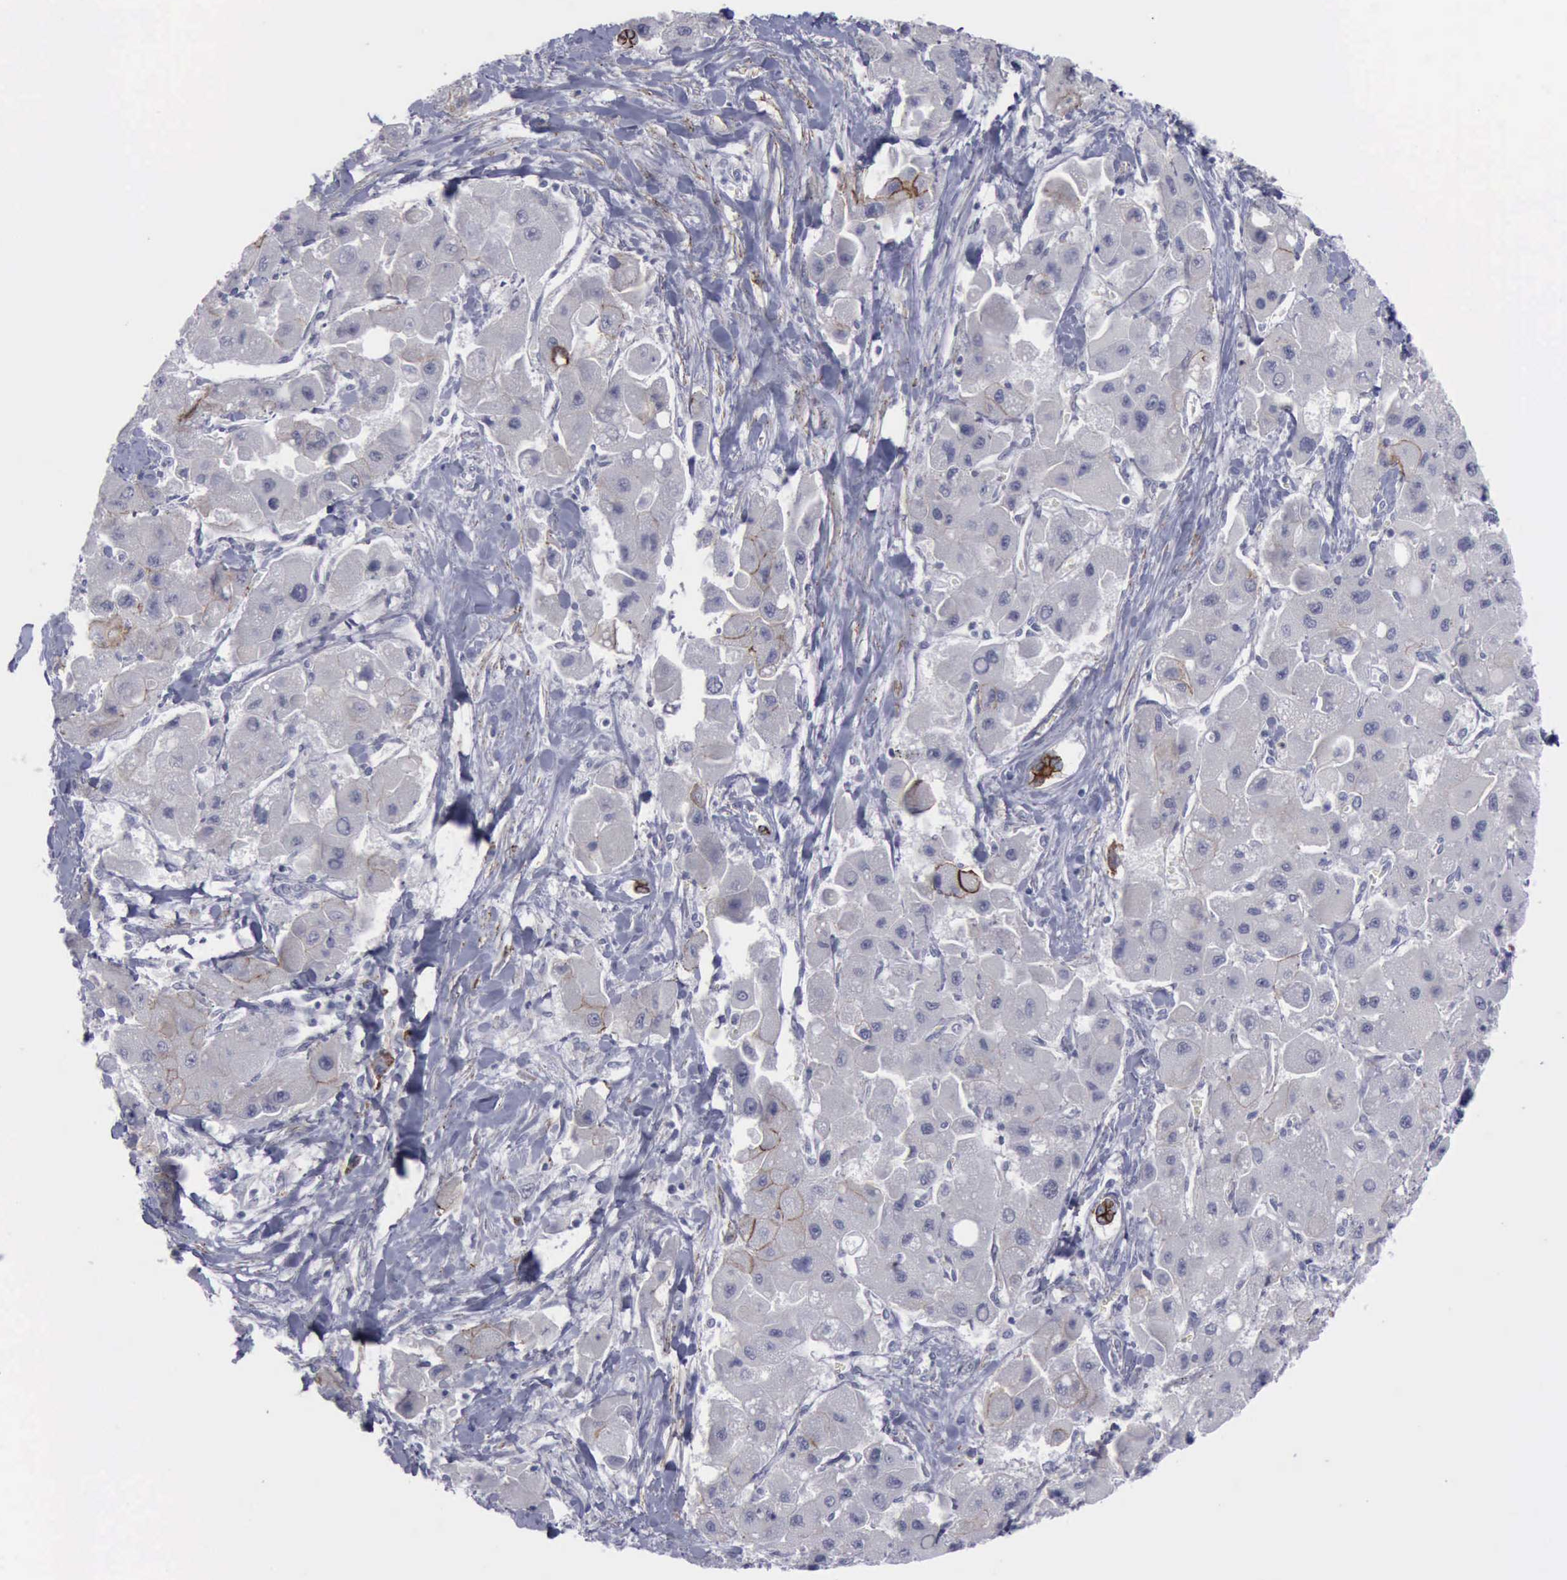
{"staining": {"intensity": "moderate", "quantity": "<25%", "location": "cytoplasmic/membranous"}, "tissue": "liver cancer", "cell_type": "Tumor cells", "image_type": "cancer", "snomed": [{"axis": "morphology", "description": "Carcinoma, Hepatocellular, NOS"}, {"axis": "topography", "description": "Liver"}], "caption": "Immunohistochemical staining of hepatocellular carcinoma (liver) reveals moderate cytoplasmic/membranous protein positivity in about <25% of tumor cells.", "gene": "CDH2", "patient": {"sex": "male", "age": 24}}